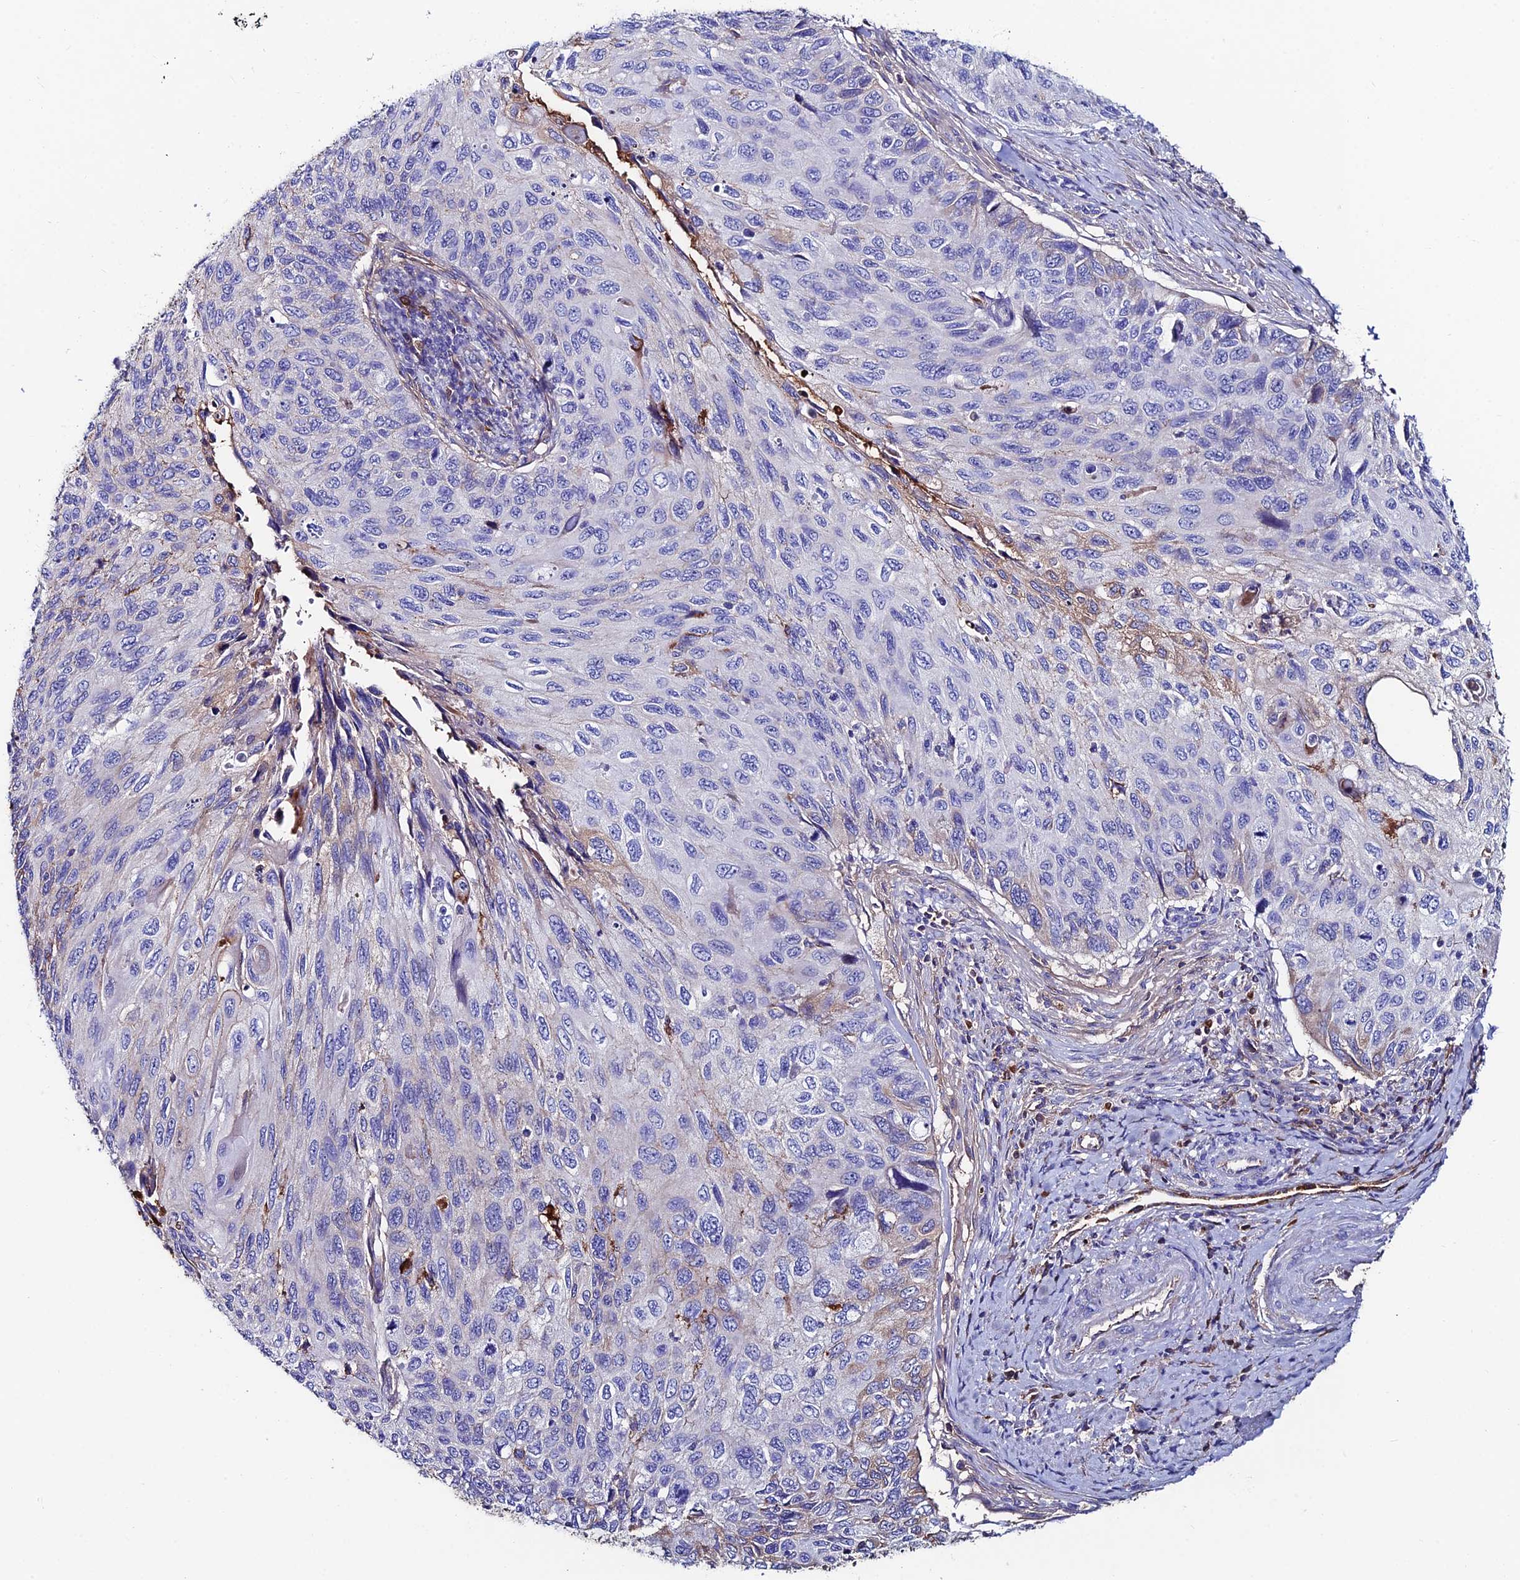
{"staining": {"intensity": "negative", "quantity": "none", "location": "none"}, "tissue": "cervical cancer", "cell_type": "Tumor cells", "image_type": "cancer", "snomed": [{"axis": "morphology", "description": "Squamous cell carcinoma, NOS"}, {"axis": "topography", "description": "Cervix"}], "caption": "Cervical cancer (squamous cell carcinoma) was stained to show a protein in brown. There is no significant expression in tumor cells.", "gene": "SLC25A16", "patient": {"sex": "female", "age": 70}}